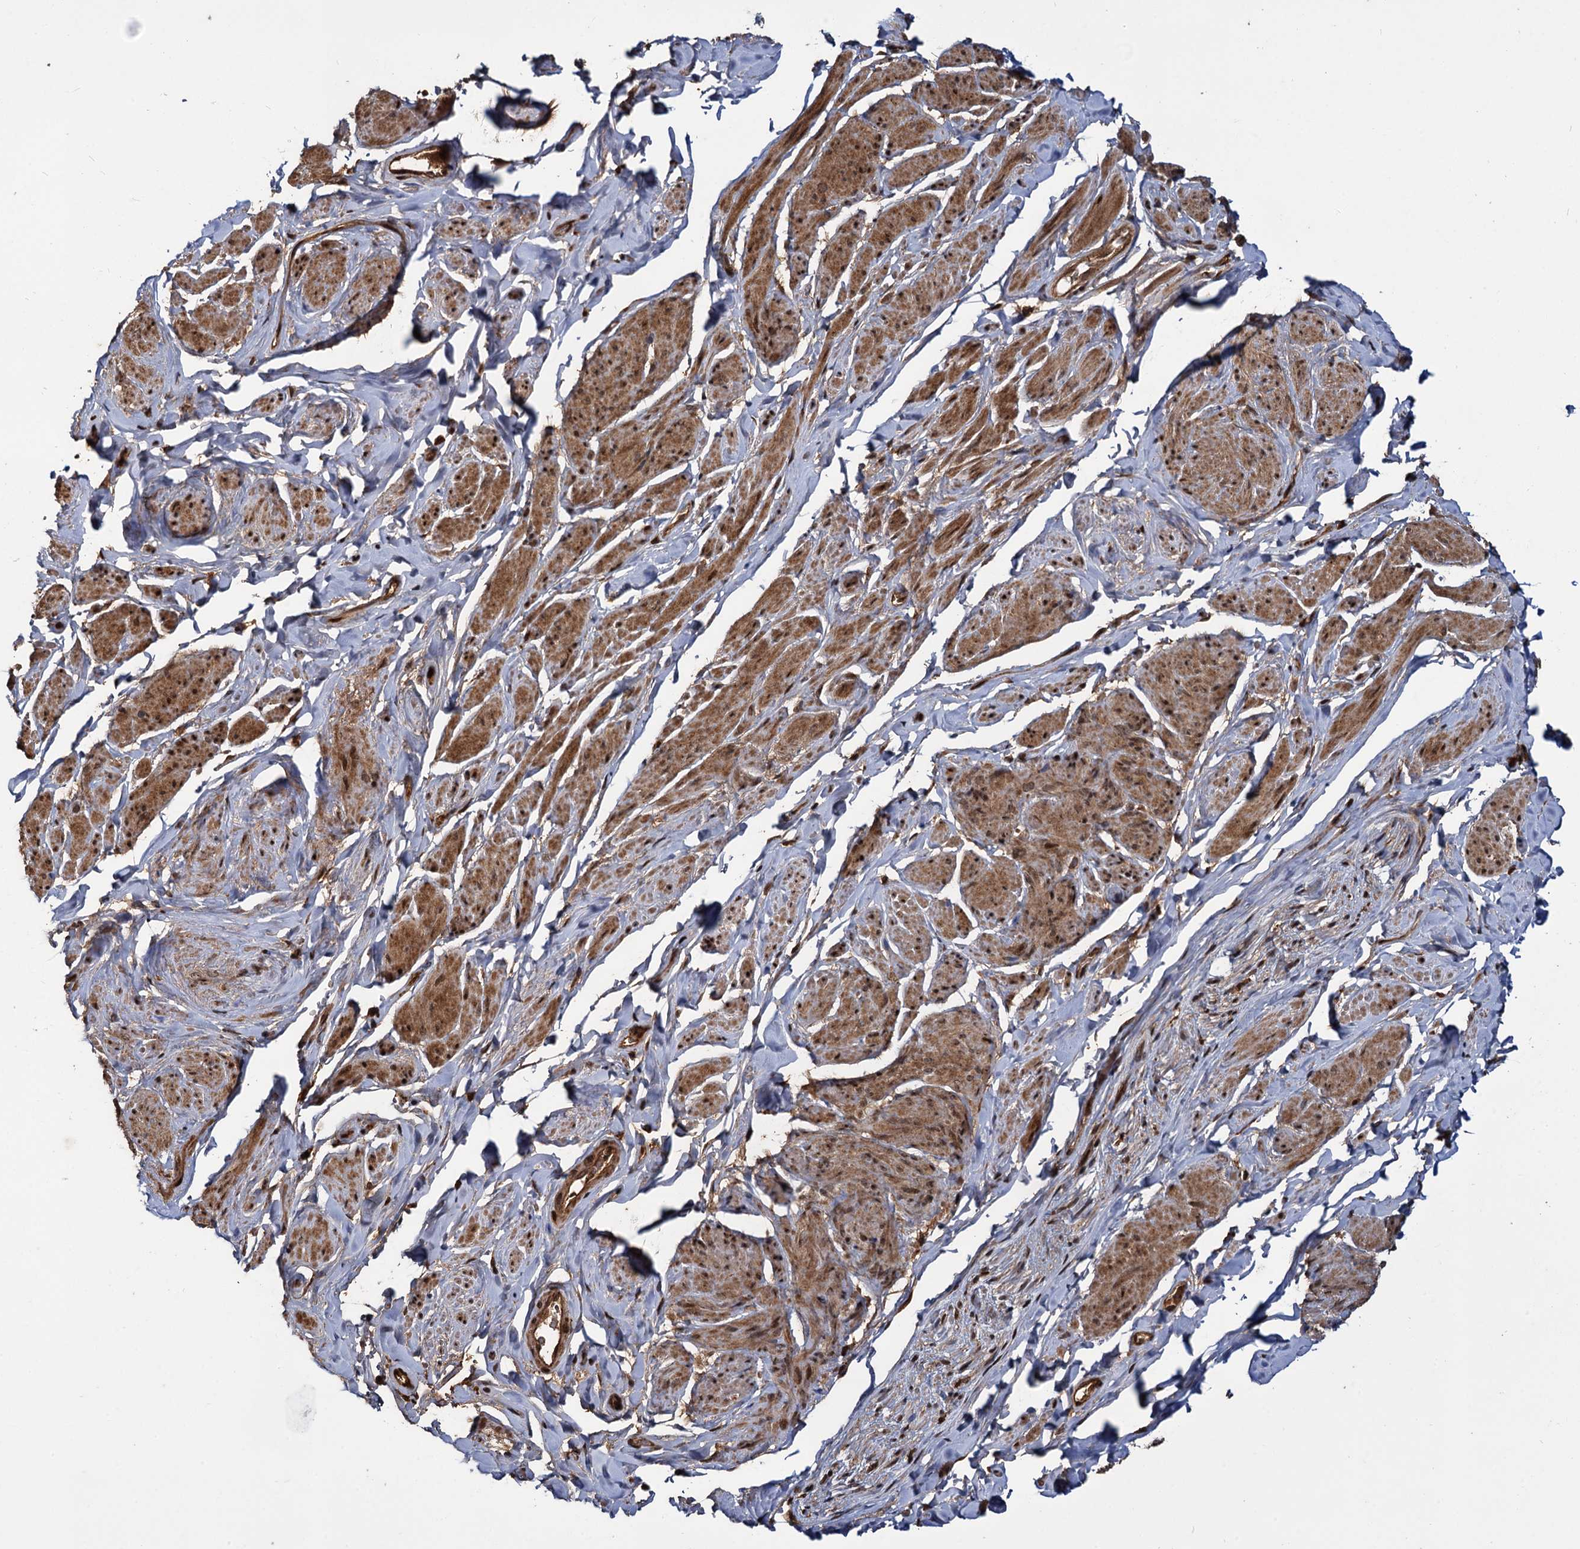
{"staining": {"intensity": "moderate", "quantity": ">75%", "location": "cytoplasmic/membranous,nuclear"}, "tissue": "smooth muscle", "cell_type": "Smooth muscle cells", "image_type": "normal", "snomed": [{"axis": "morphology", "description": "Normal tissue, NOS"}, {"axis": "topography", "description": "Smooth muscle"}, {"axis": "topography", "description": "Peripheral nerve tissue"}], "caption": "Human smooth muscle stained for a protein (brown) demonstrates moderate cytoplasmic/membranous,nuclear positive expression in about >75% of smooth muscle cells.", "gene": "CEP192", "patient": {"sex": "male", "age": 69}}